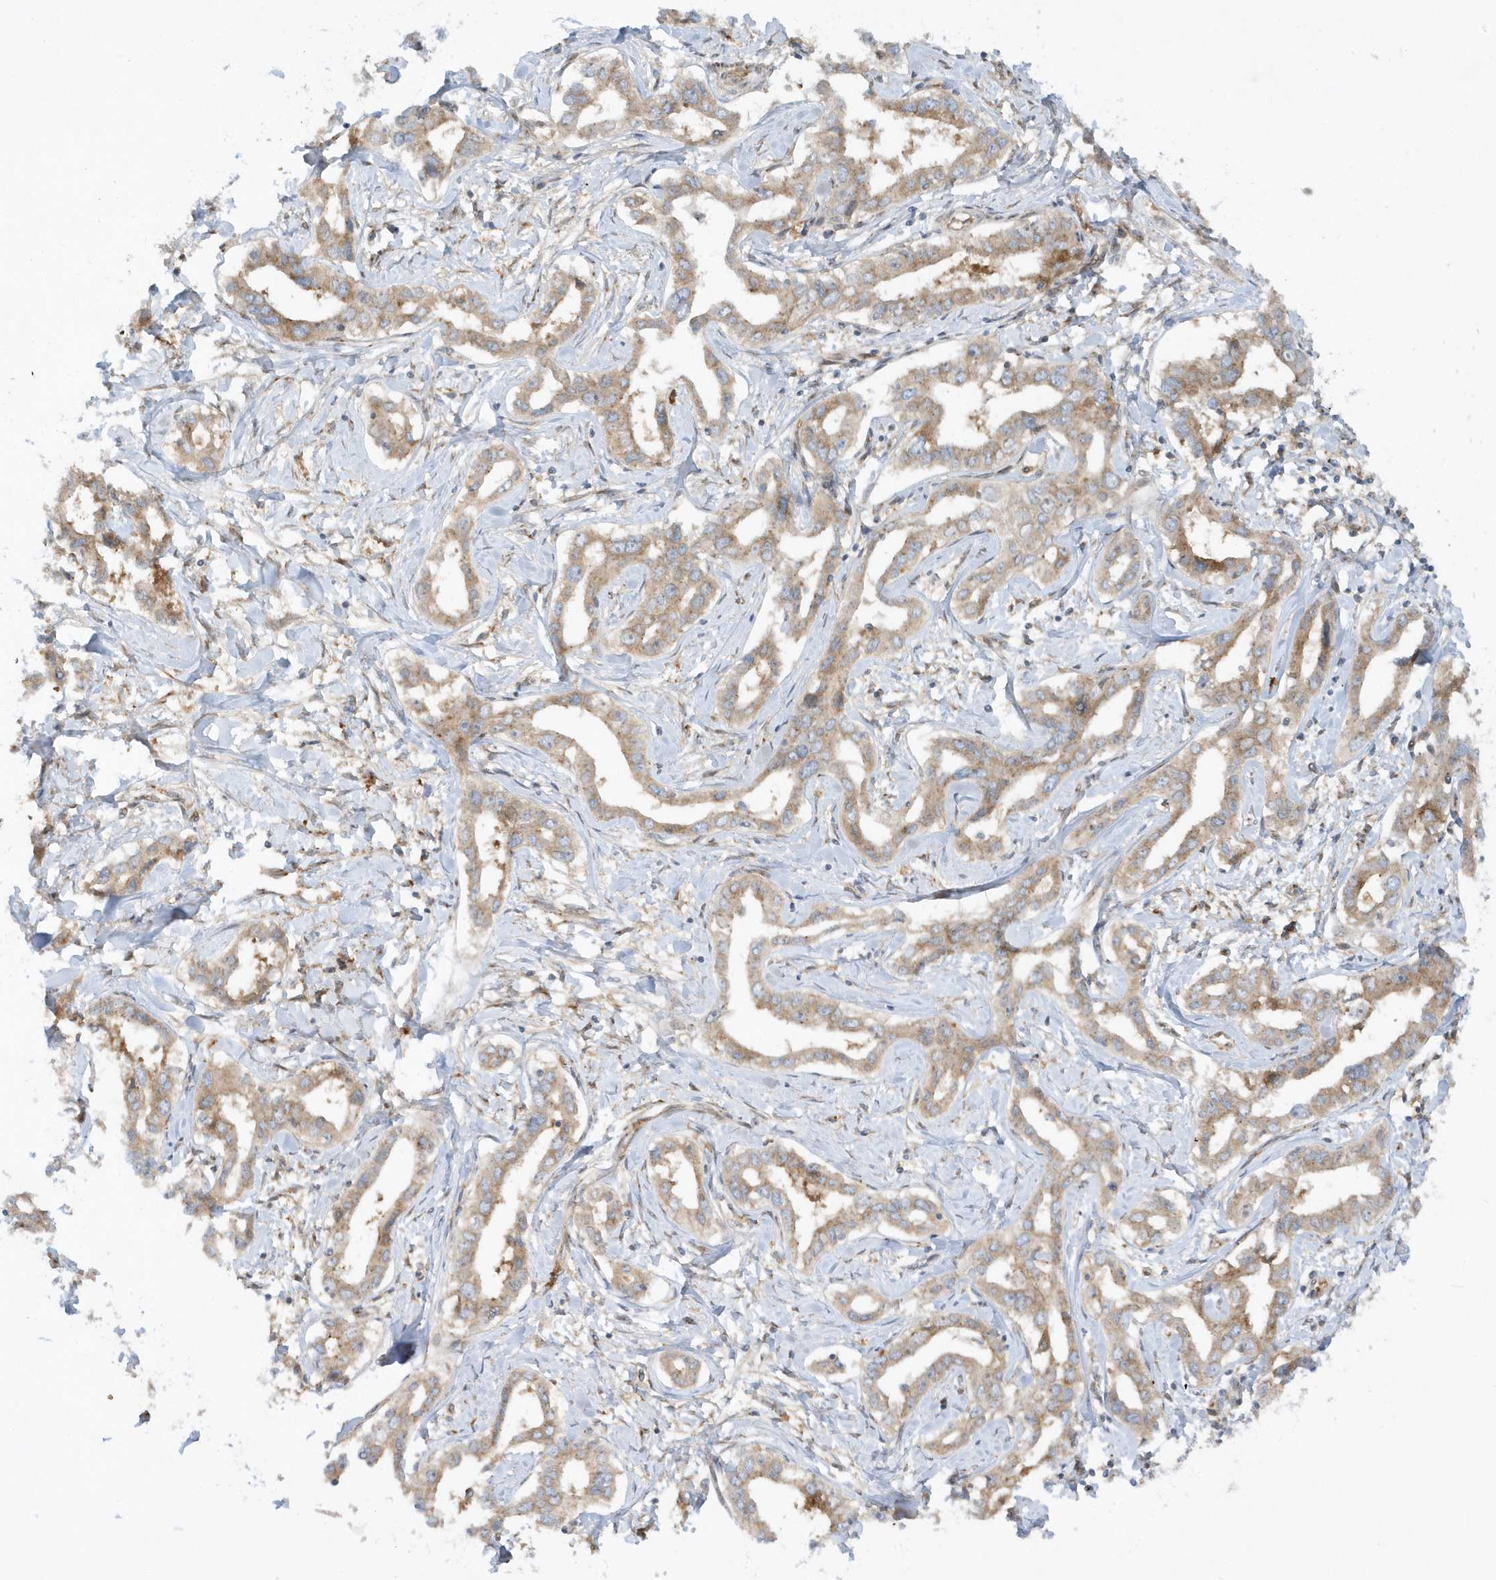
{"staining": {"intensity": "moderate", "quantity": ">75%", "location": "cytoplasmic/membranous"}, "tissue": "liver cancer", "cell_type": "Tumor cells", "image_type": "cancer", "snomed": [{"axis": "morphology", "description": "Cholangiocarcinoma"}, {"axis": "topography", "description": "Liver"}], "caption": "Cholangiocarcinoma (liver) was stained to show a protein in brown. There is medium levels of moderate cytoplasmic/membranous expression in approximately >75% of tumor cells.", "gene": "RPP40", "patient": {"sex": "male", "age": 59}}